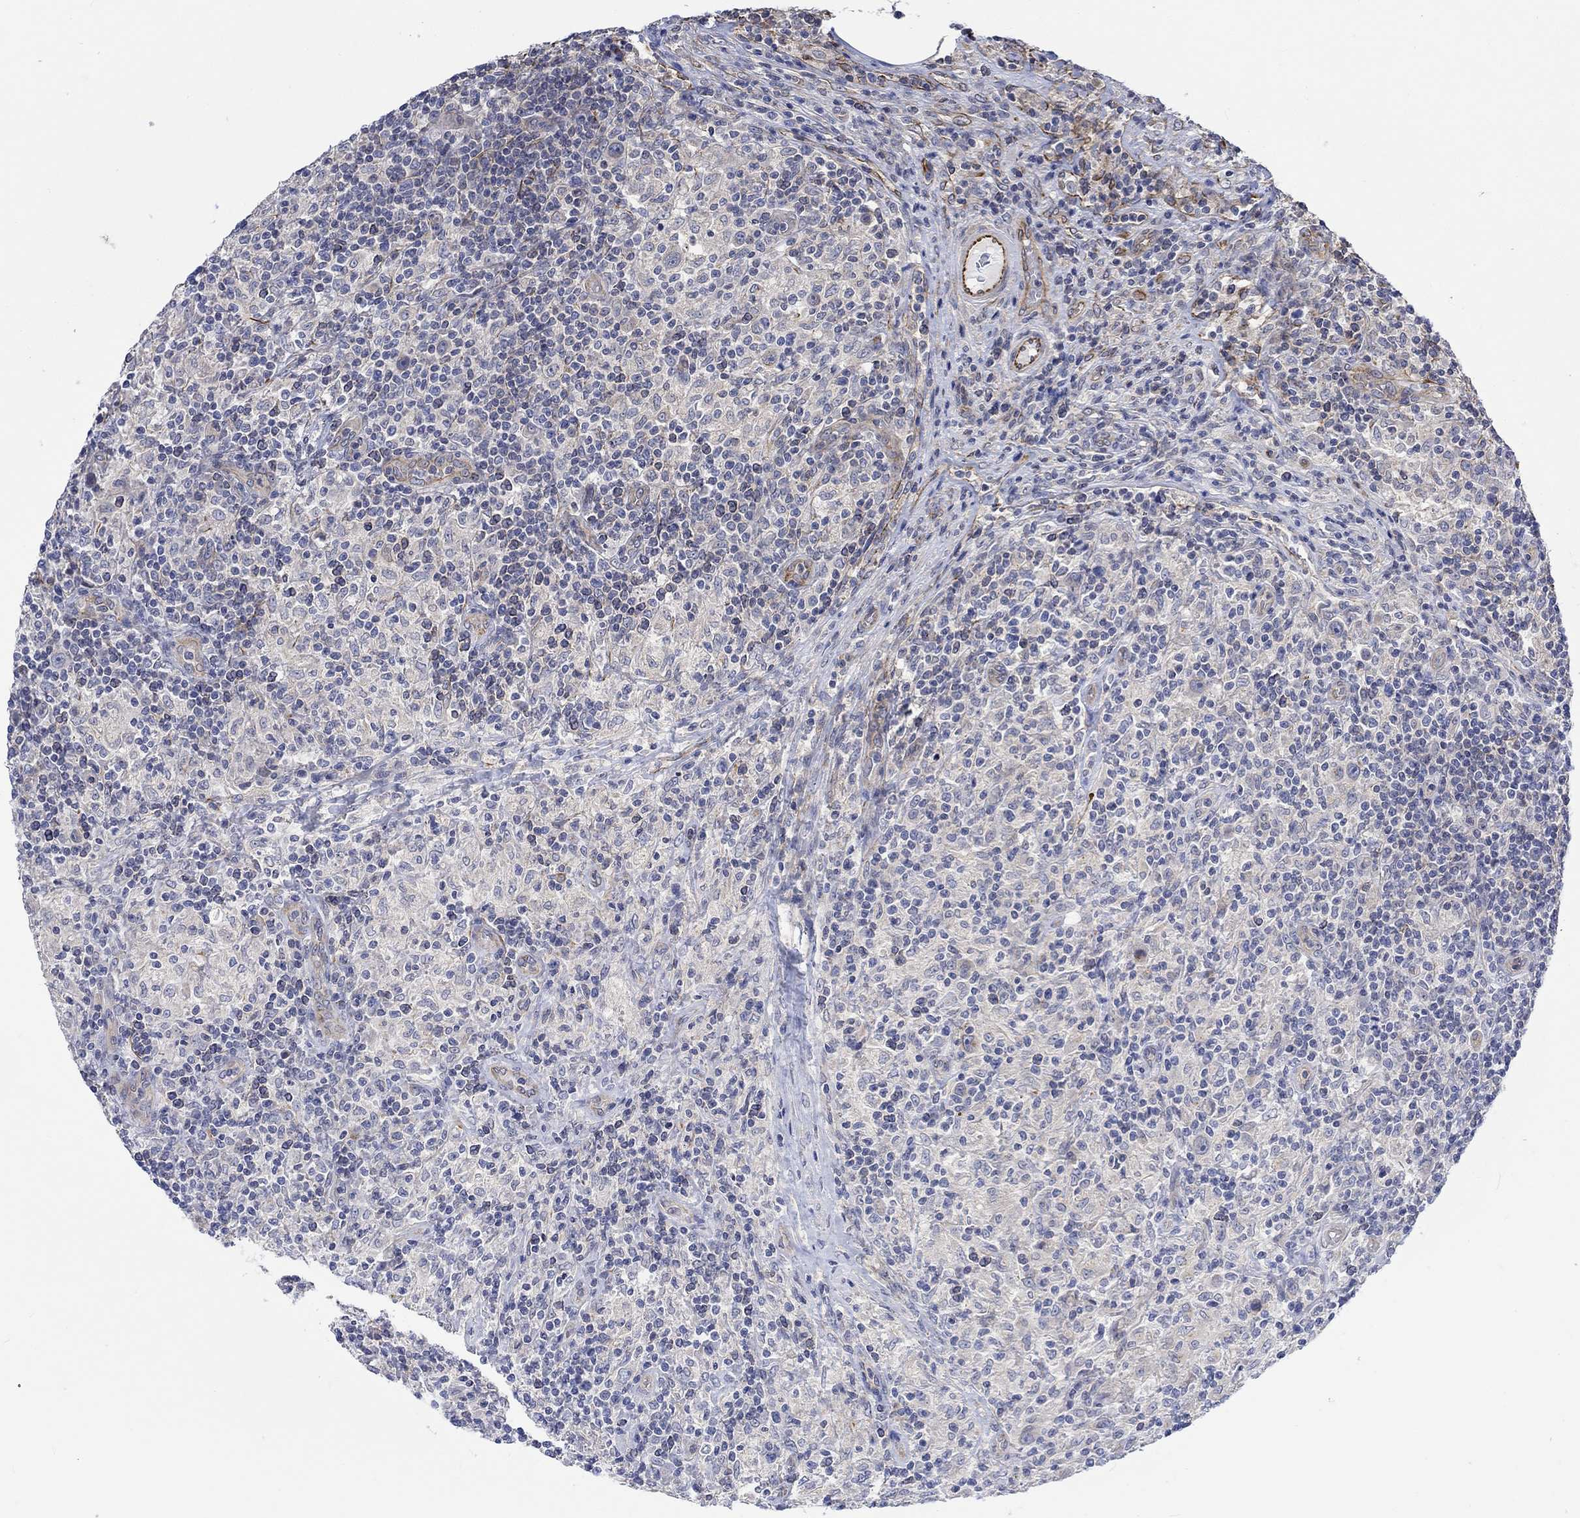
{"staining": {"intensity": "negative", "quantity": "none", "location": "none"}, "tissue": "lymphoma", "cell_type": "Tumor cells", "image_type": "cancer", "snomed": [{"axis": "morphology", "description": "Hodgkin's disease, NOS"}, {"axis": "topography", "description": "Lymph node"}], "caption": "Immunohistochemistry of lymphoma shows no positivity in tumor cells. (DAB (3,3'-diaminobenzidine) immunohistochemistry with hematoxylin counter stain).", "gene": "CAMK1D", "patient": {"sex": "male", "age": 70}}